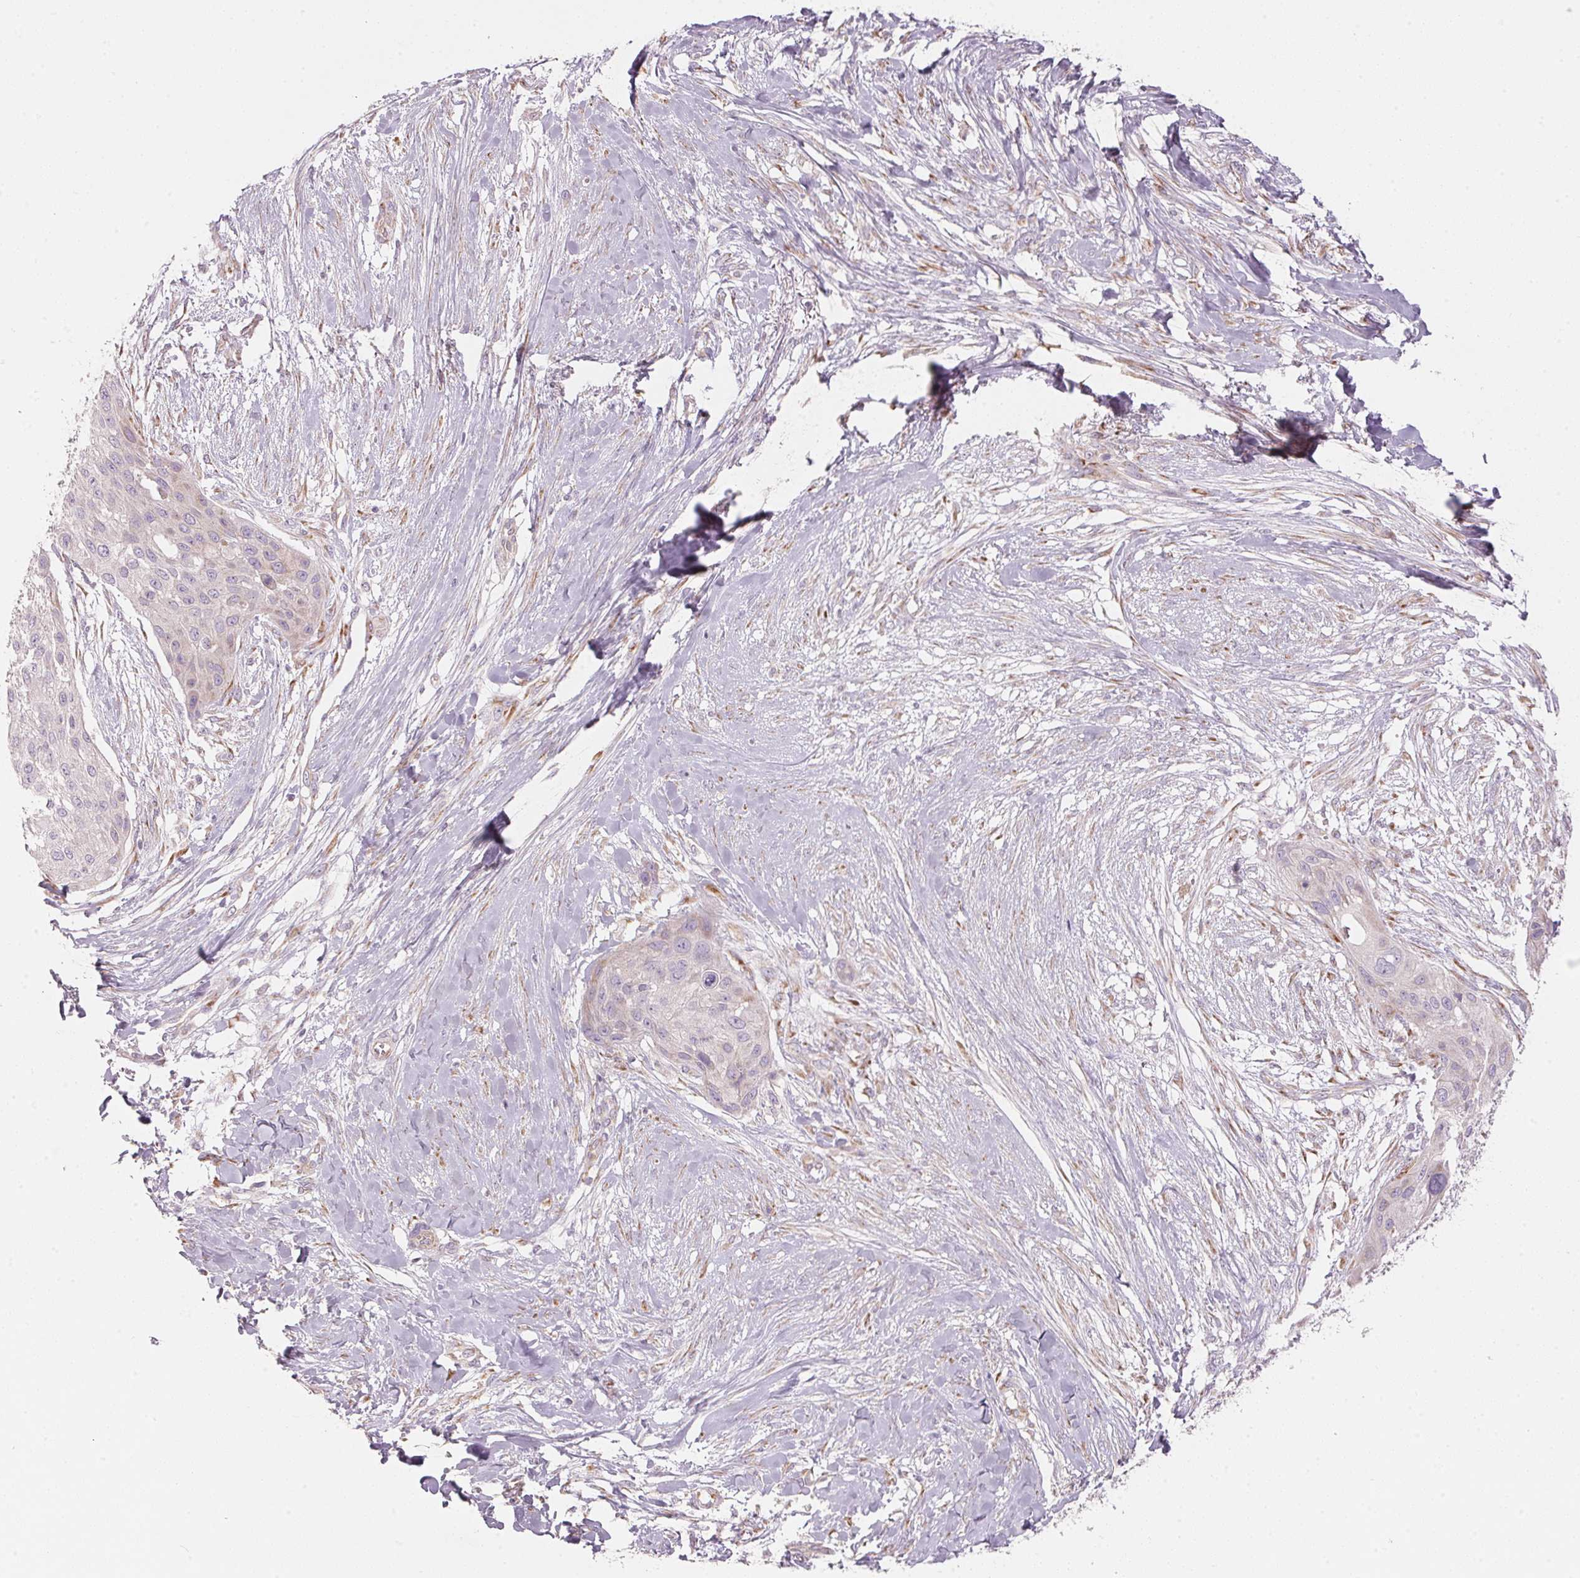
{"staining": {"intensity": "negative", "quantity": "none", "location": "none"}, "tissue": "skin cancer", "cell_type": "Tumor cells", "image_type": "cancer", "snomed": [{"axis": "morphology", "description": "Squamous cell carcinoma, NOS"}, {"axis": "topography", "description": "Skin"}], "caption": "Human skin squamous cell carcinoma stained for a protein using IHC shows no staining in tumor cells.", "gene": "BLOC1S2", "patient": {"sex": "female", "age": 87}}